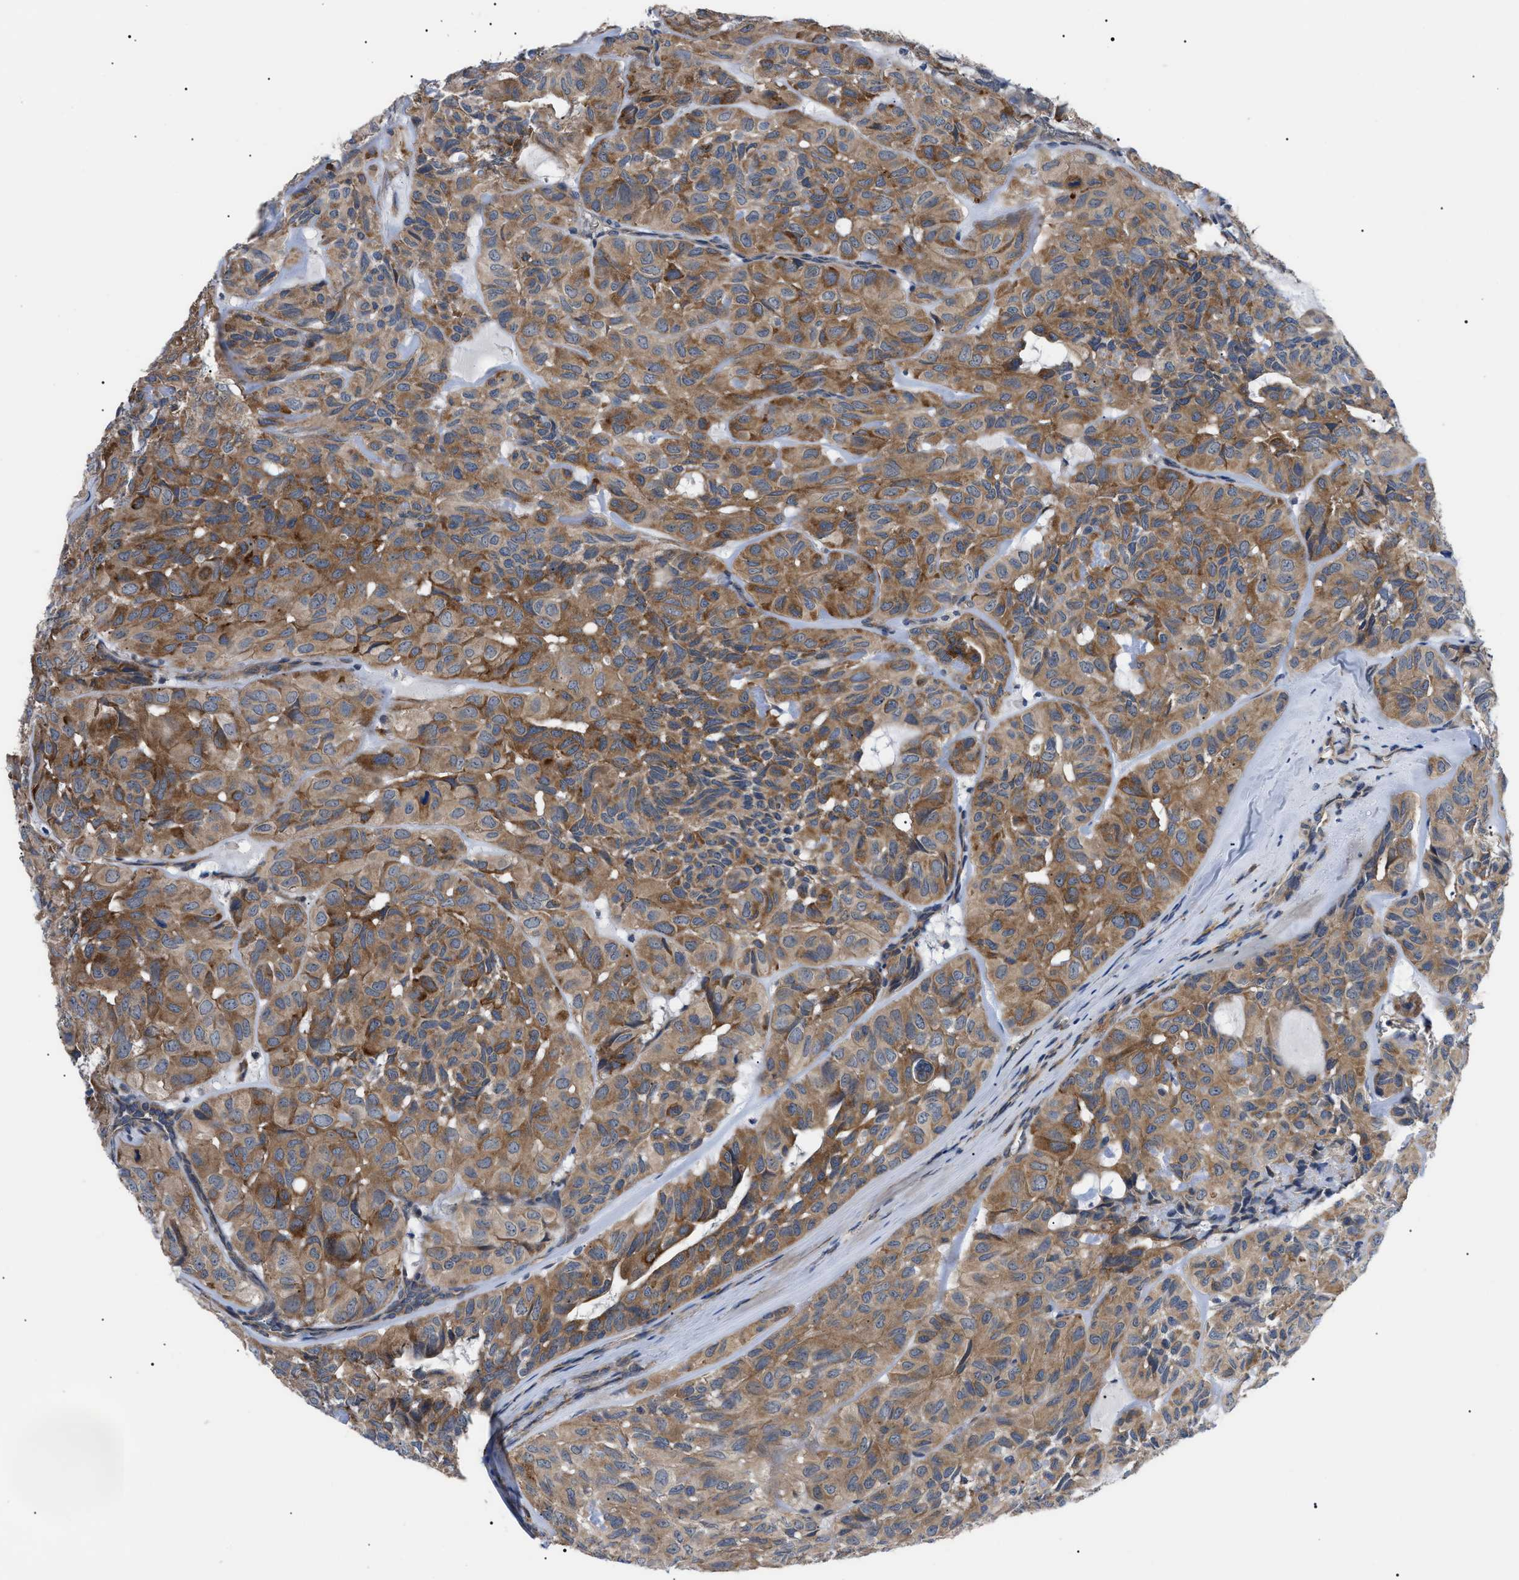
{"staining": {"intensity": "moderate", "quantity": ">75%", "location": "cytoplasmic/membranous"}, "tissue": "head and neck cancer", "cell_type": "Tumor cells", "image_type": "cancer", "snomed": [{"axis": "morphology", "description": "Adenocarcinoma, NOS"}, {"axis": "topography", "description": "Salivary gland, NOS"}, {"axis": "topography", "description": "Head-Neck"}], "caption": "High-power microscopy captured an immunohistochemistry histopathology image of head and neck adenocarcinoma, revealing moderate cytoplasmic/membranous expression in about >75% of tumor cells.", "gene": "MYO10", "patient": {"sex": "female", "age": 76}}